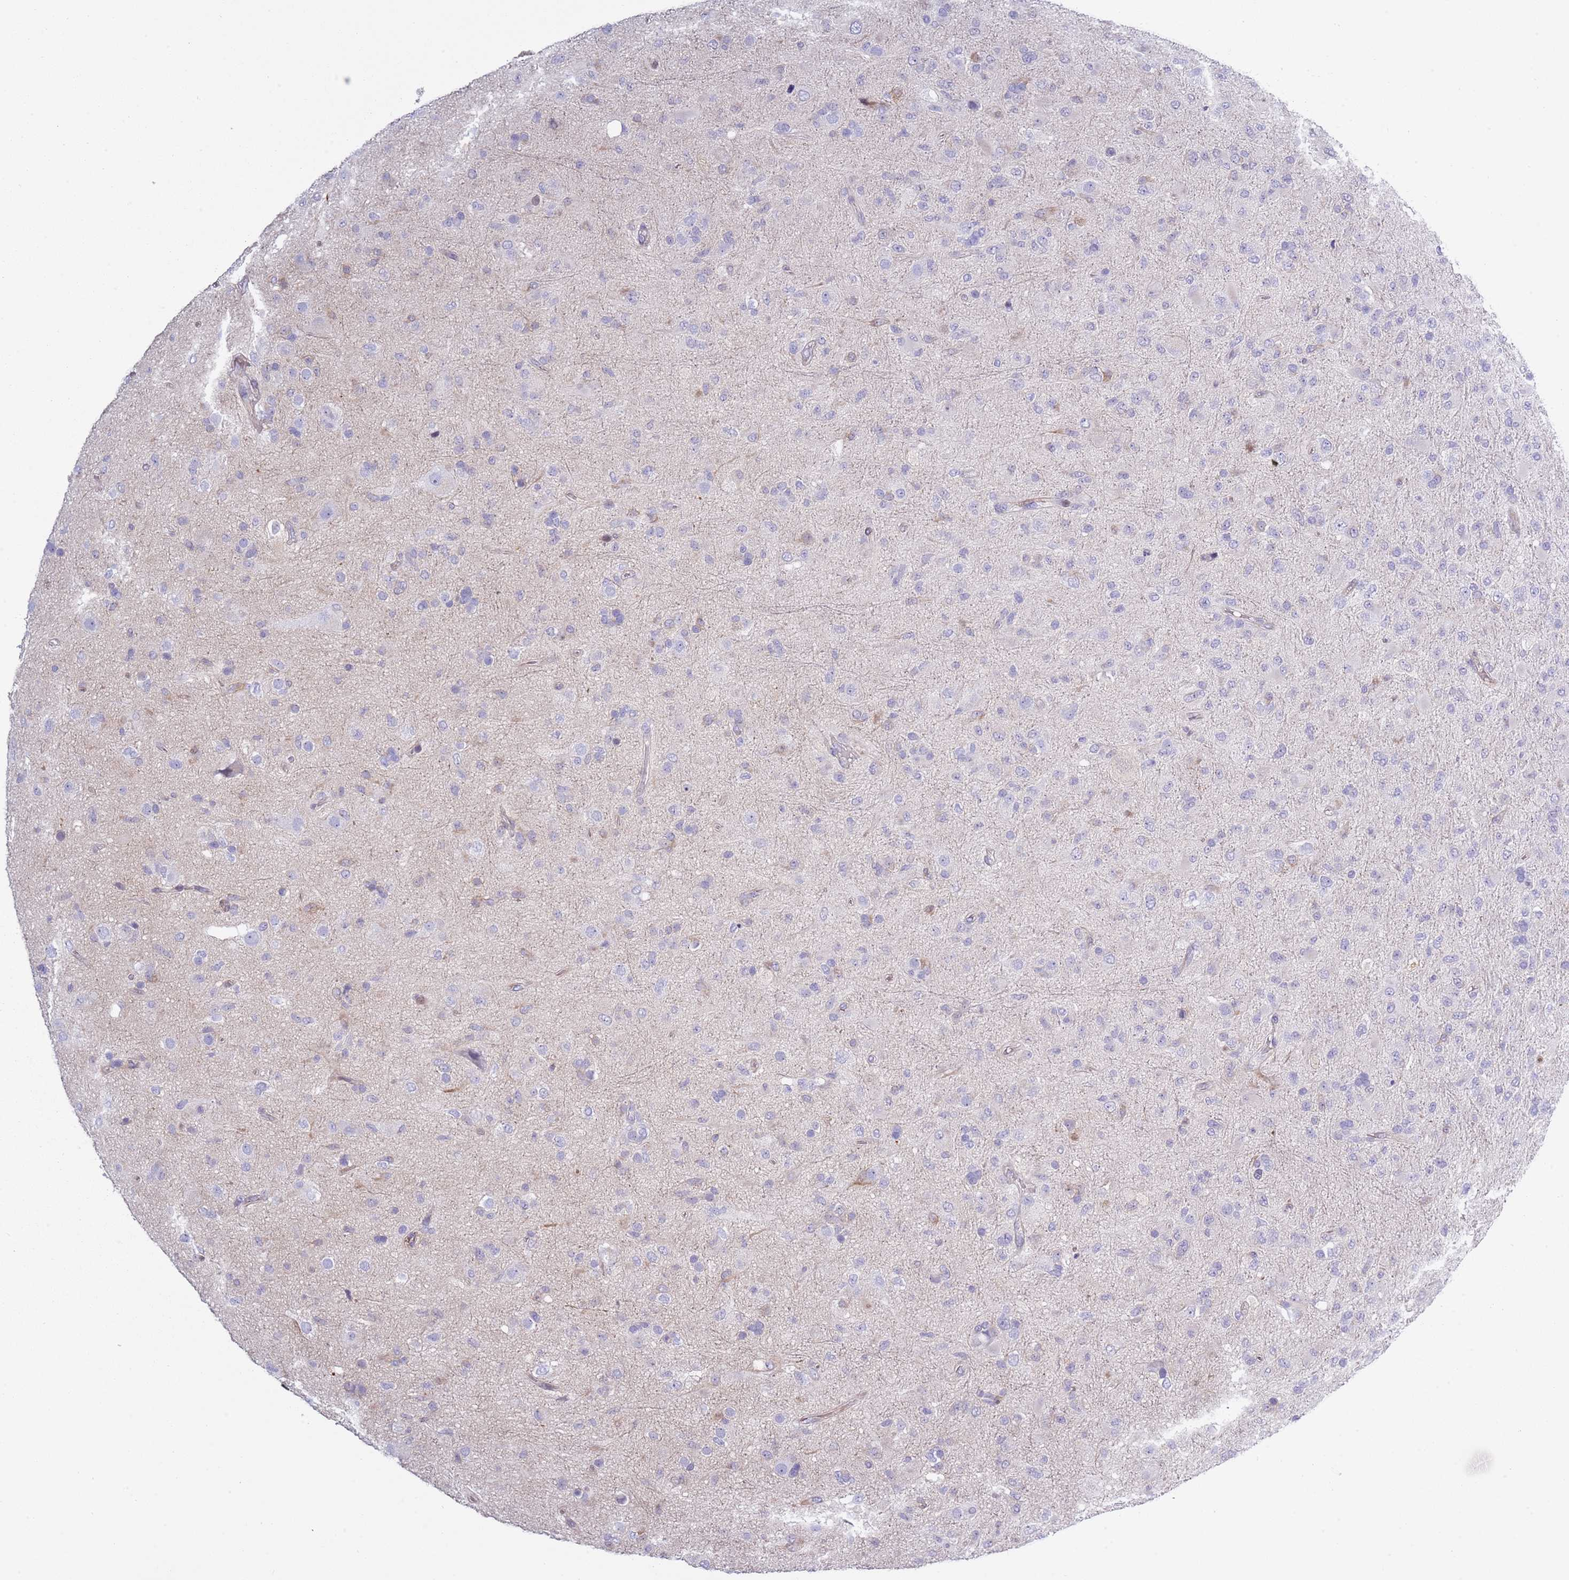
{"staining": {"intensity": "negative", "quantity": "none", "location": "none"}, "tissue": "glioma", "cell_type": "Tumor cells", "image_type": "cancer", "snomed": [{"axis": "morphology", "description": "Glioma, malignant, Low grade"}, {"axis": "topography", "description": "Brain"}], "caption": "IHC image of human low-grade glioma (malignant) stained for a protein (brown), which displays no staining in tumor cells.", "gene": "NBPF6", "patient": {"sex": "male", "age": 65}}